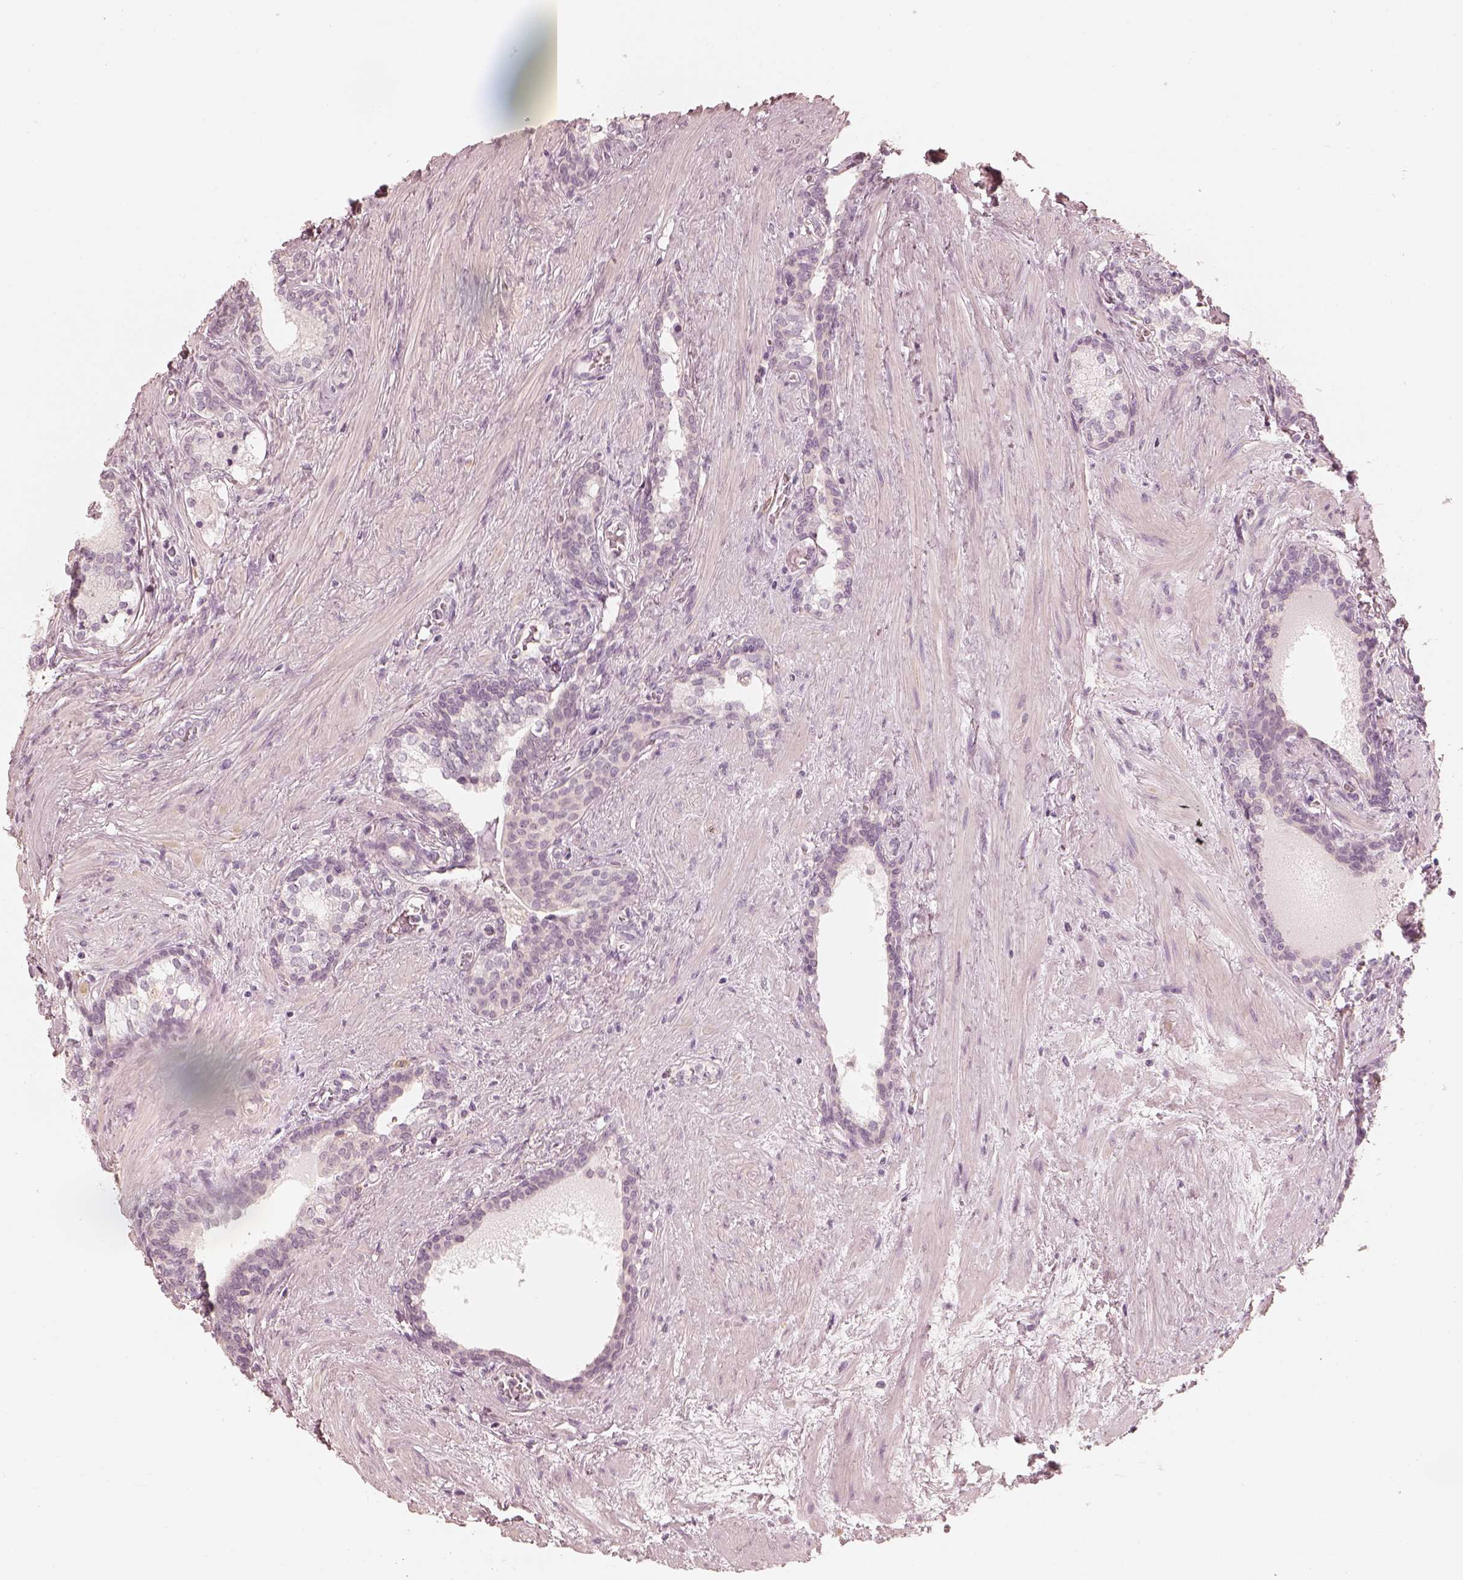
{"staining": {"intensity": "negative", "quantity": "none", "location": "none"}, "tissue": "prostate cancer", "cell_type": "Tumor cells", "image_type": "cancer", "snomed": [{"axis": "morphology", "description": "Adenocarcinoma, NOS"}, {"axis": "morphology", "description": "Adenocarcinoma, High grade"}, {"axis": "topography", "description": "Prostate"}], "caption": "Prostate adenocarcinoma (high-grade) stained for a protein using immunohistochemistry exhibits no staining tumor cells.", "gene": "CALR3", "patient": {"sex": "male", "age": 61}}